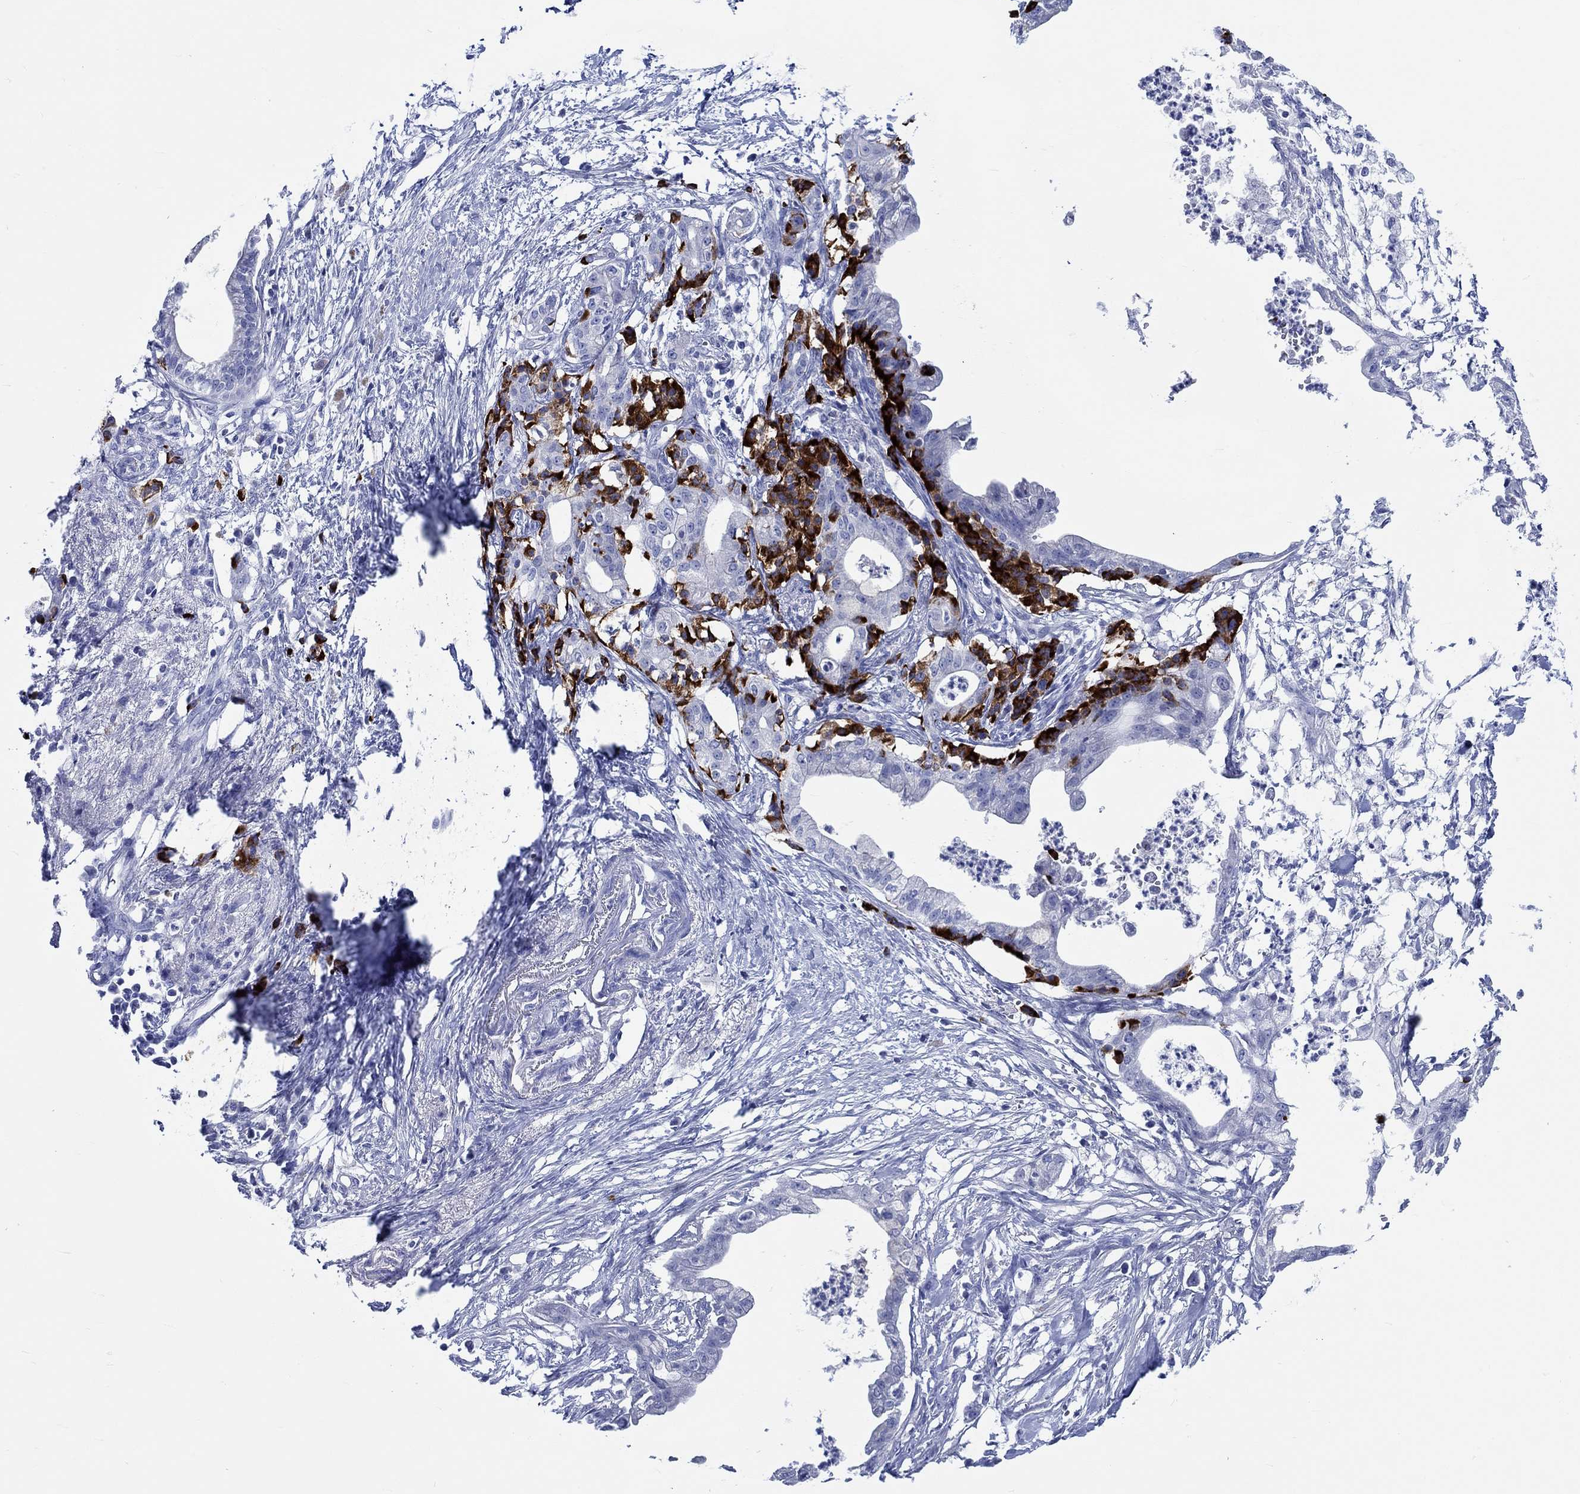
{"staining": {"intensity": "strong", "quantity": "25%-75%", "location": "cytoplasmic/membranous"}, "tissue": "pancreatic cancer", "cell_type": "Tumor cells", "image_type": "cancer", "snomed": [{"axis": "morphology", "description": "Normal tissue, NOS"}, {"axis": "morphology", "description": "Adenocarcinoma, NOS"}, {"axis": "topography", "description": "Pancreas"}], "caption": "Immunohistochemistry (IHC) photomicrograph of adenocarcinoma (pancreatic) stained for a protein (brown), which displays high levels of strong cytoplasmic/membranous positivity in approximately 25%-75% of tumor cells.", "gene": "PTPRN2", "patient": {"sex": "female", "age": 58}}